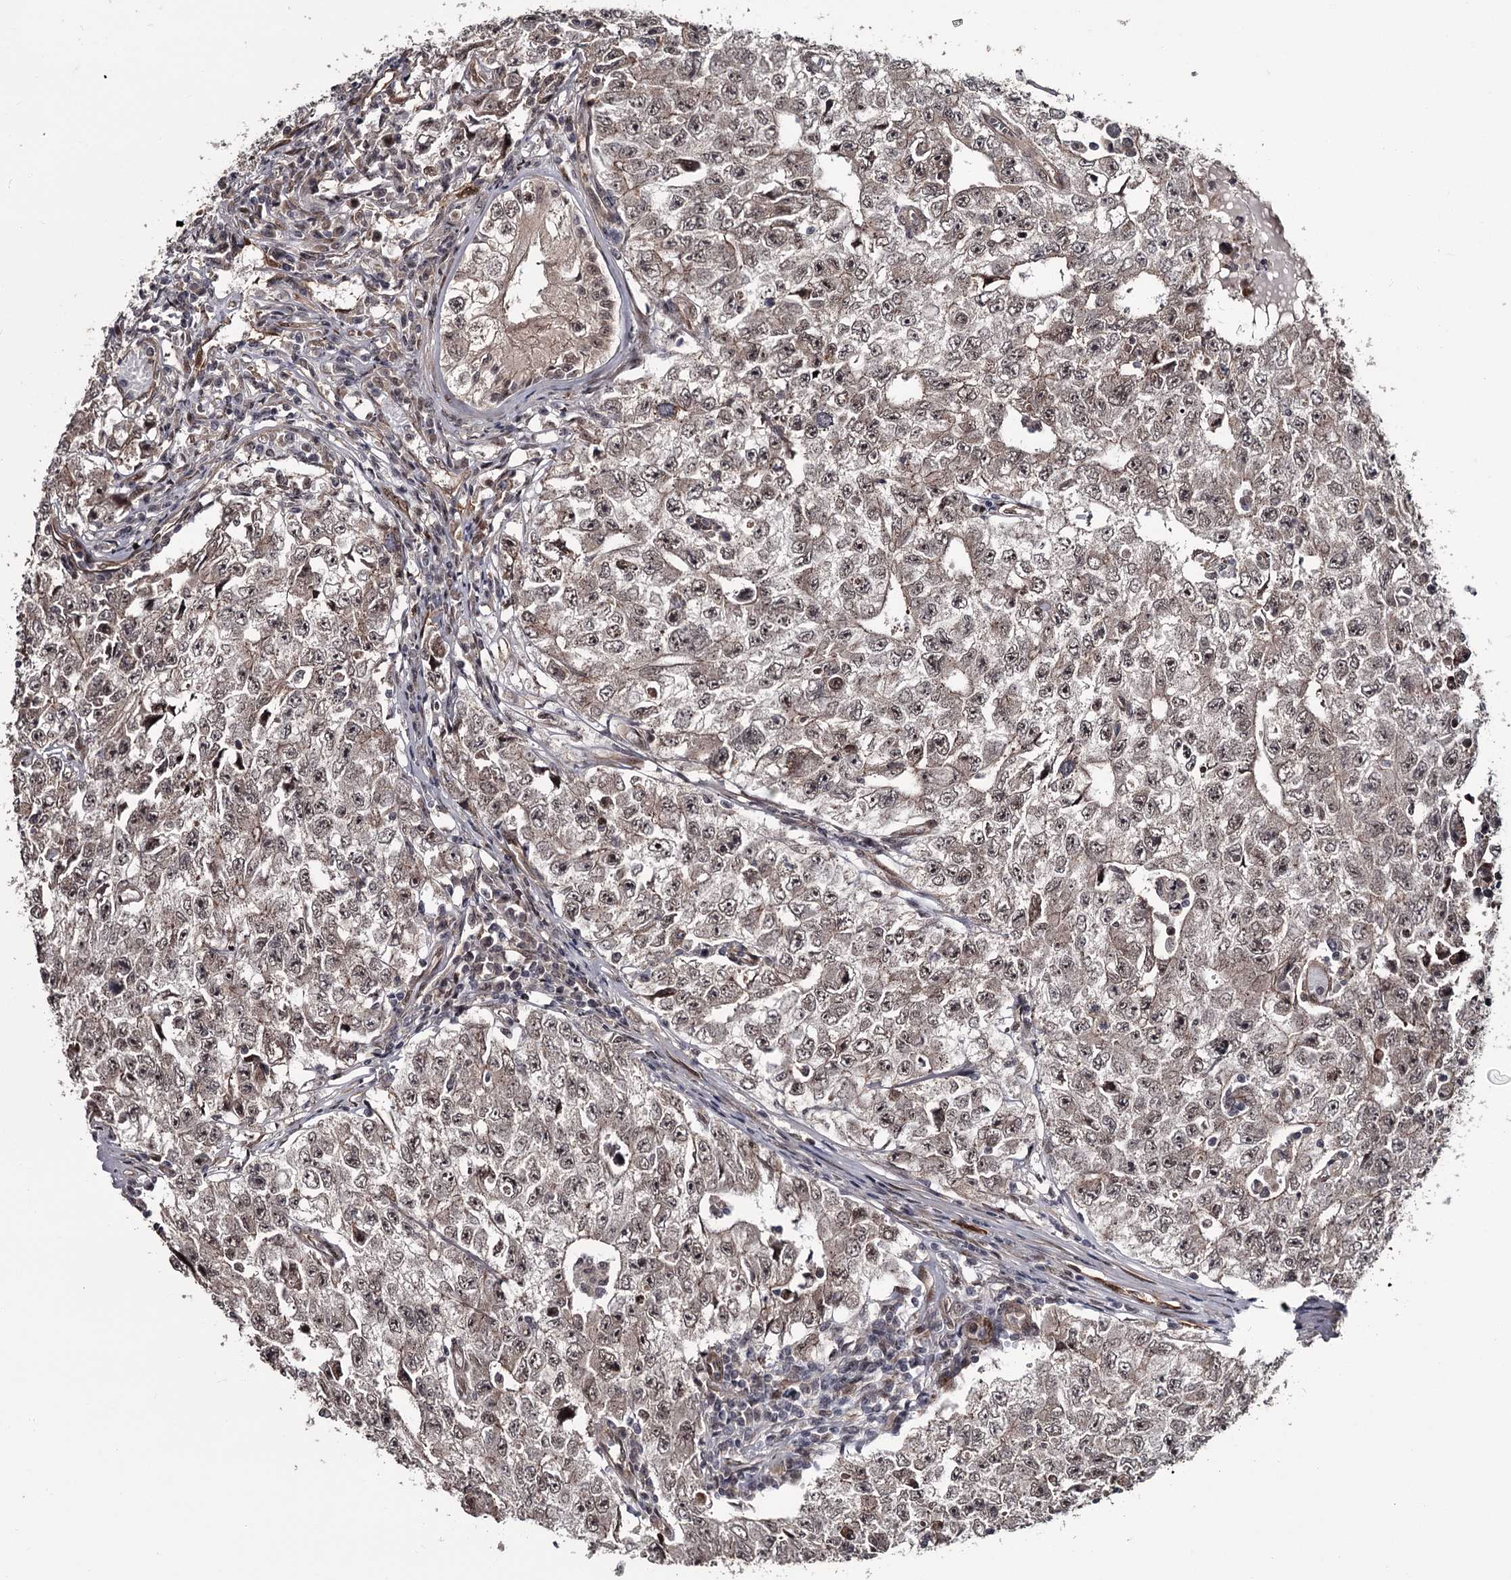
{"staining": {"intensity": "weak", "quantity": ">75%", "location": "cytoplasmic/membranous,nuclear"}, "tissue": "testis cancer", "cell_type": "Tumor cells", "image_type": "cancer", "snomed": [{"axis": "morphology", "description": "Carcinoma, Embryonal, NOS"}, {"axis": "topography", "description": "Testis"}], "caption": "Tumor cells show weak cytoplasmic/membranous and nuclear expression in approximately >75% of cells in testis embryonal carcinoma.", "gene": "CDC42EP2", "patient": {"sex": "male", "age": 17}}